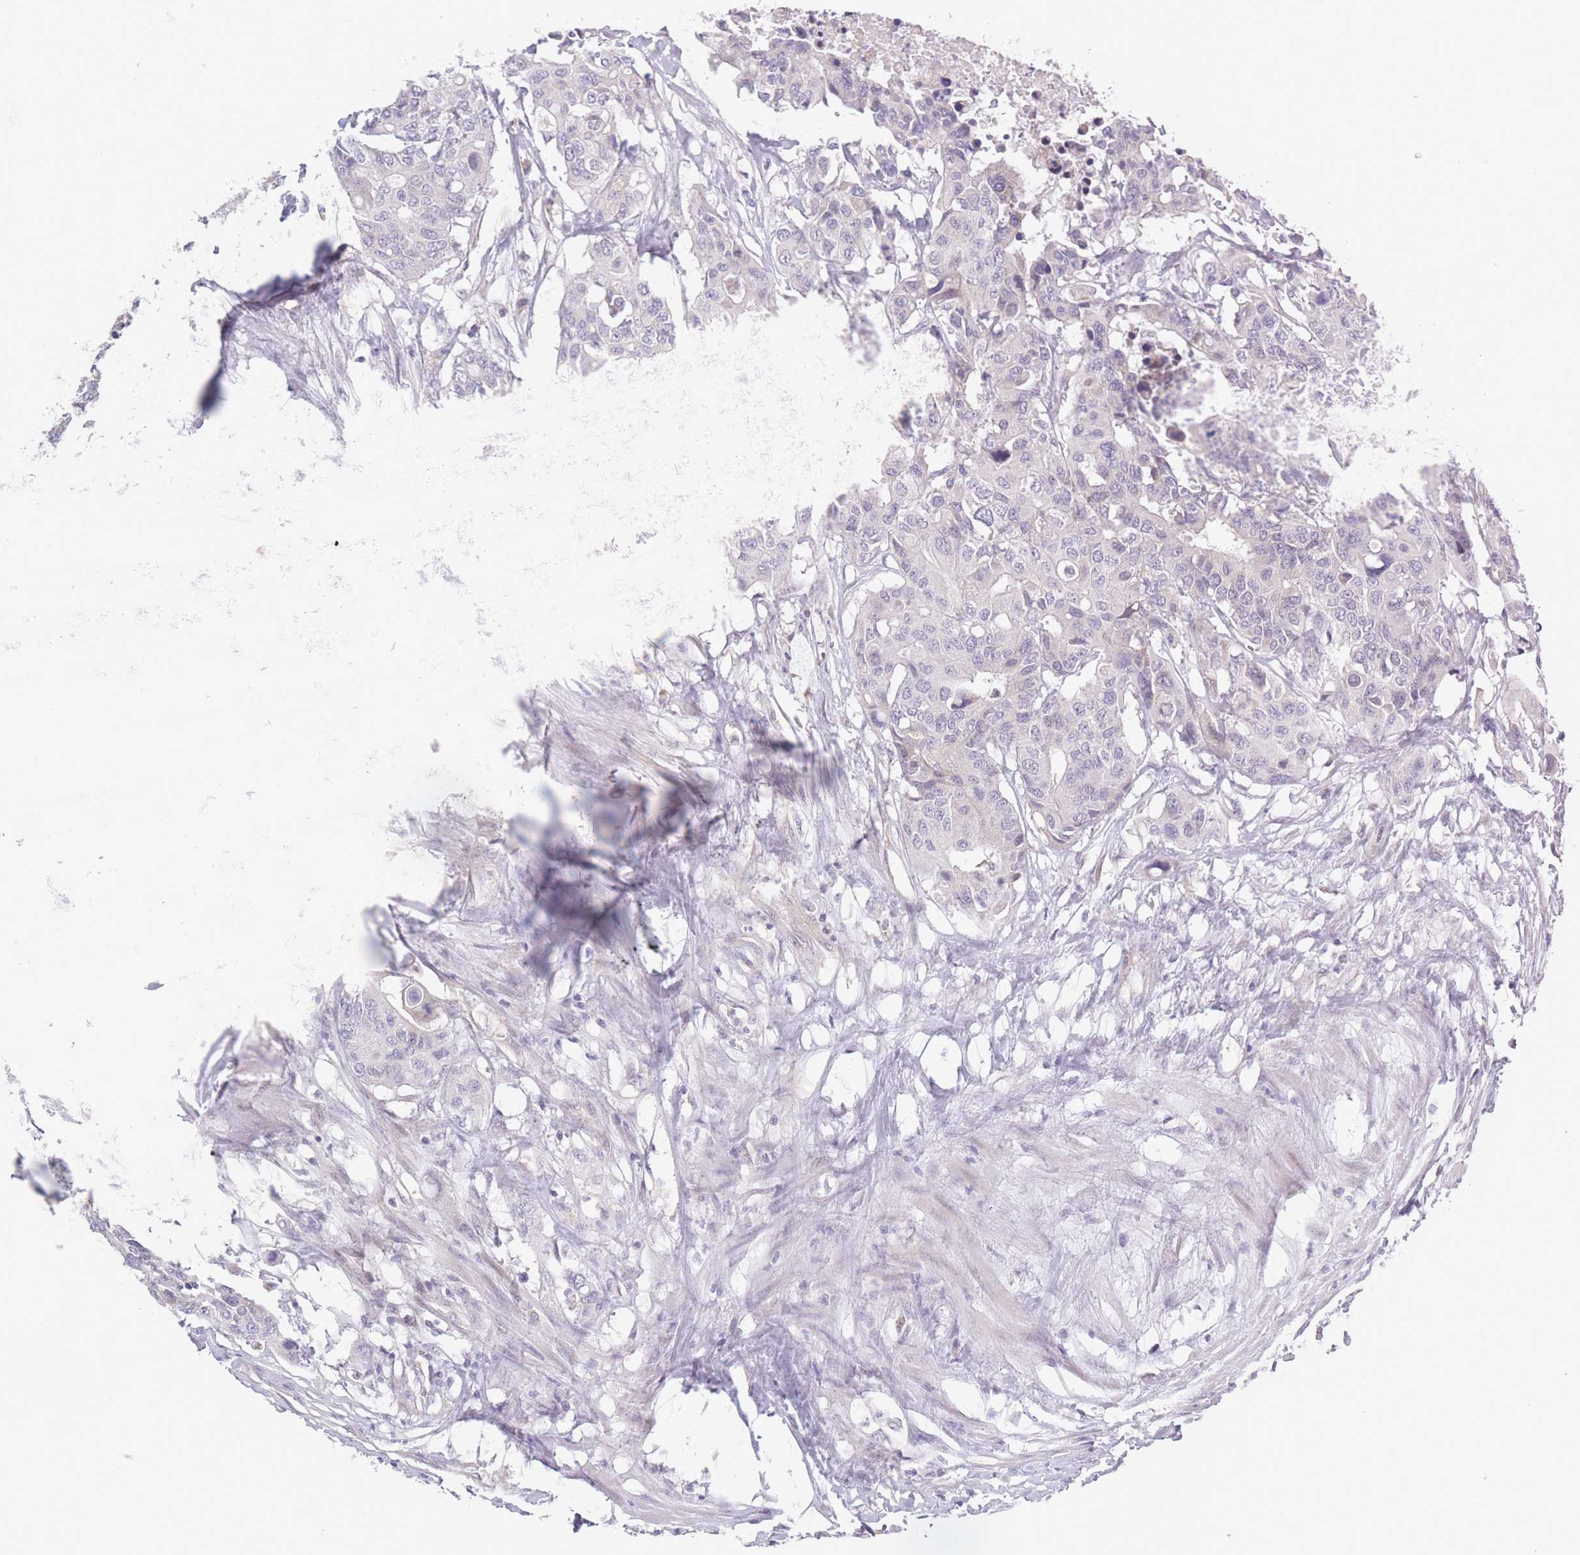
{"staining": {"intensity": "negative", "quantity": "none", "location": "none"}, "tissue": "colorectal cancer", "cell_type": "Tumor cells", "image_type": "cancer", "snomed": [{"axis": "morphology", "description": "Adenocarcinoma, NOS"}, {"axis": "topography", "description": "Colon"}], "caption": "DAB immunohistochemical staining of human adenocarcinoma (colorectal) shows no significant staining in tumor cells.", "gene": "FAM227B", "patient": {"sex": "male", "age": 77}}